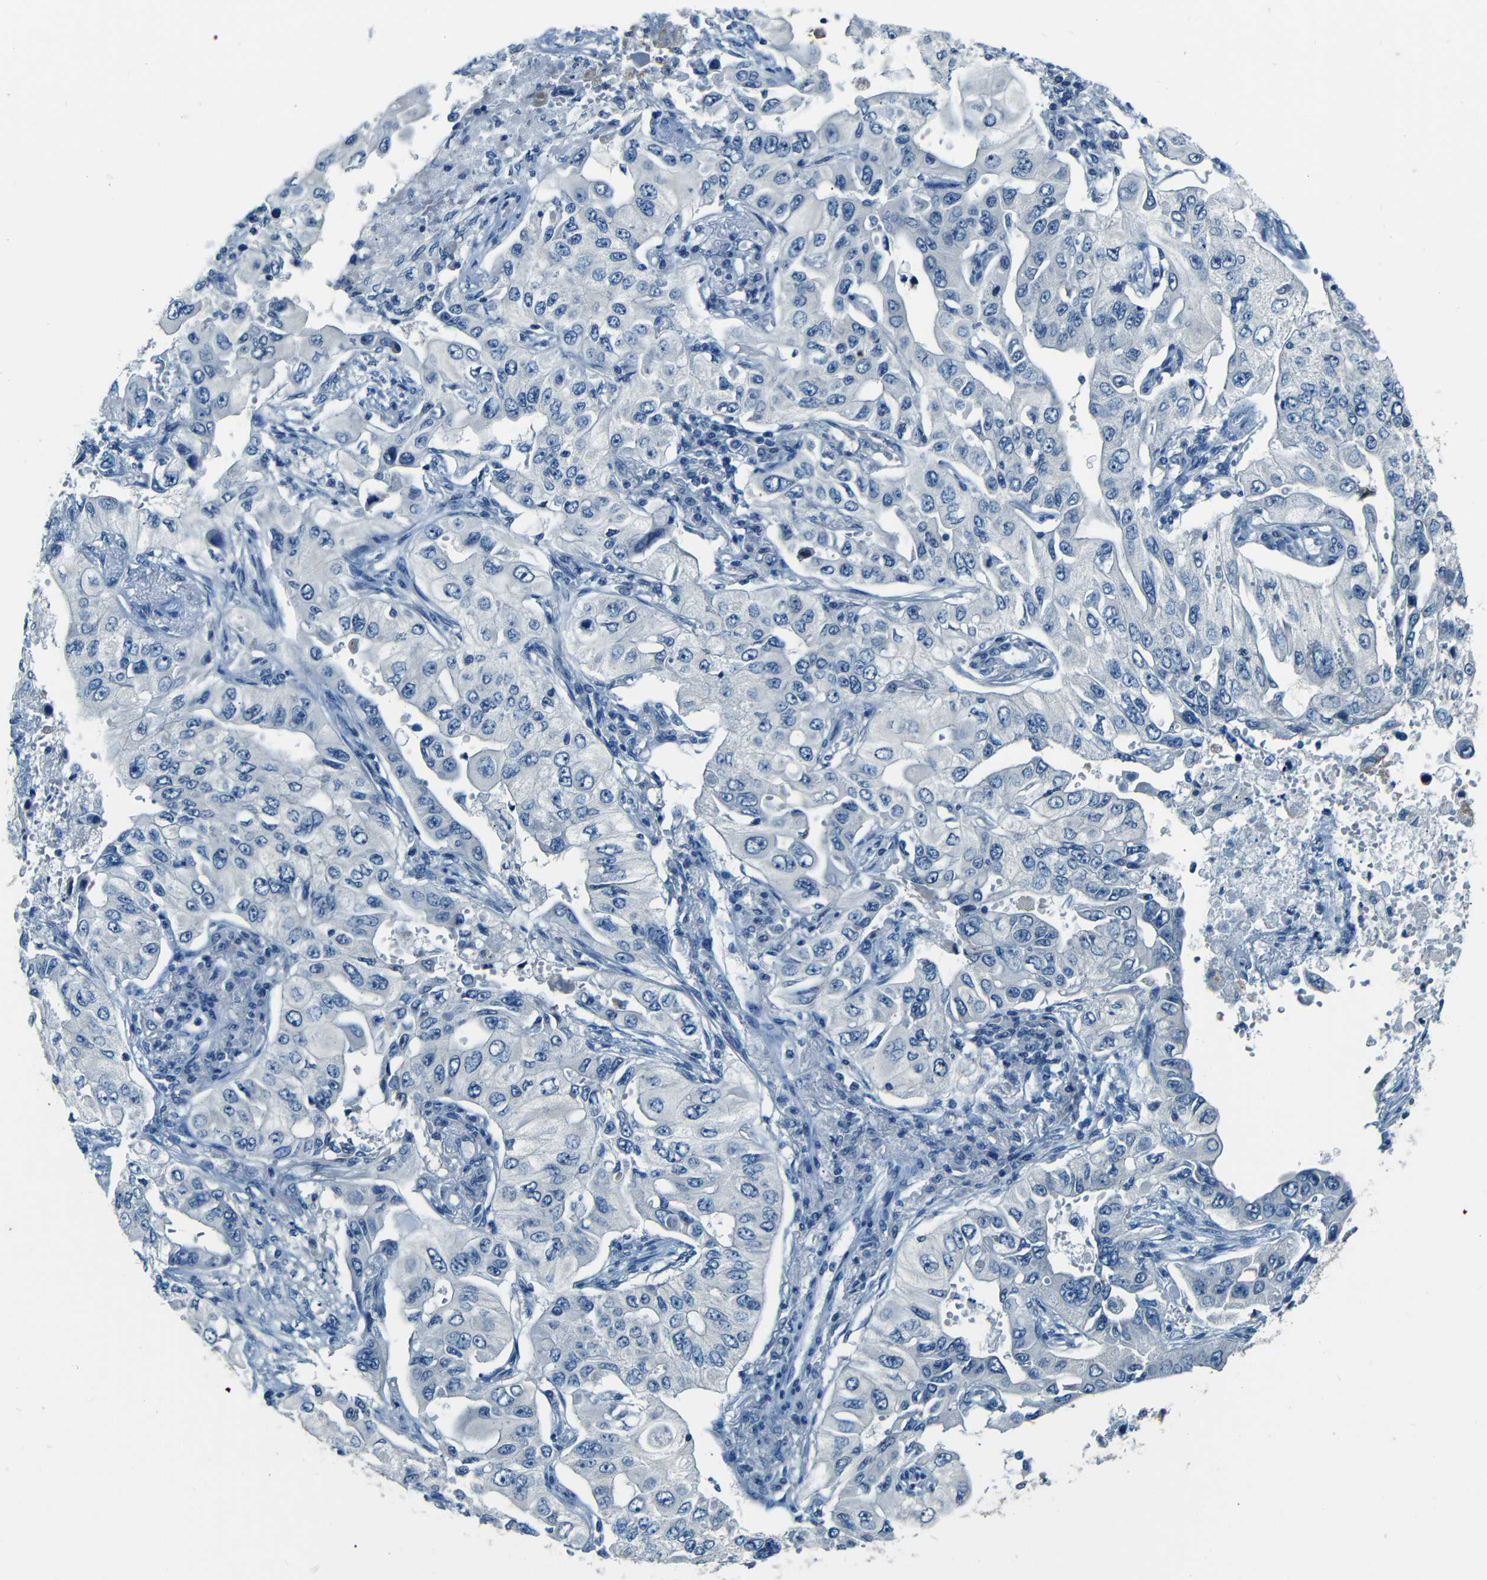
{"staining": {"intensity": "negative", "quantity": "none", "location": "none"}, "tissue": "lung cancer", "cell_type": "Tumor cells", "image_type": "cancer", "snomed": [{"axis": "morphology", "description": "Adenocarcinoma, NOS"}, {"axis": "topography", "description": "Lung"}], "caption": "Image shows no significant protein staining in tumor cells of adenocarcinoma (lung).", "gene": "ZMAT1", "patient": {"sex": "male", "age": 84}}